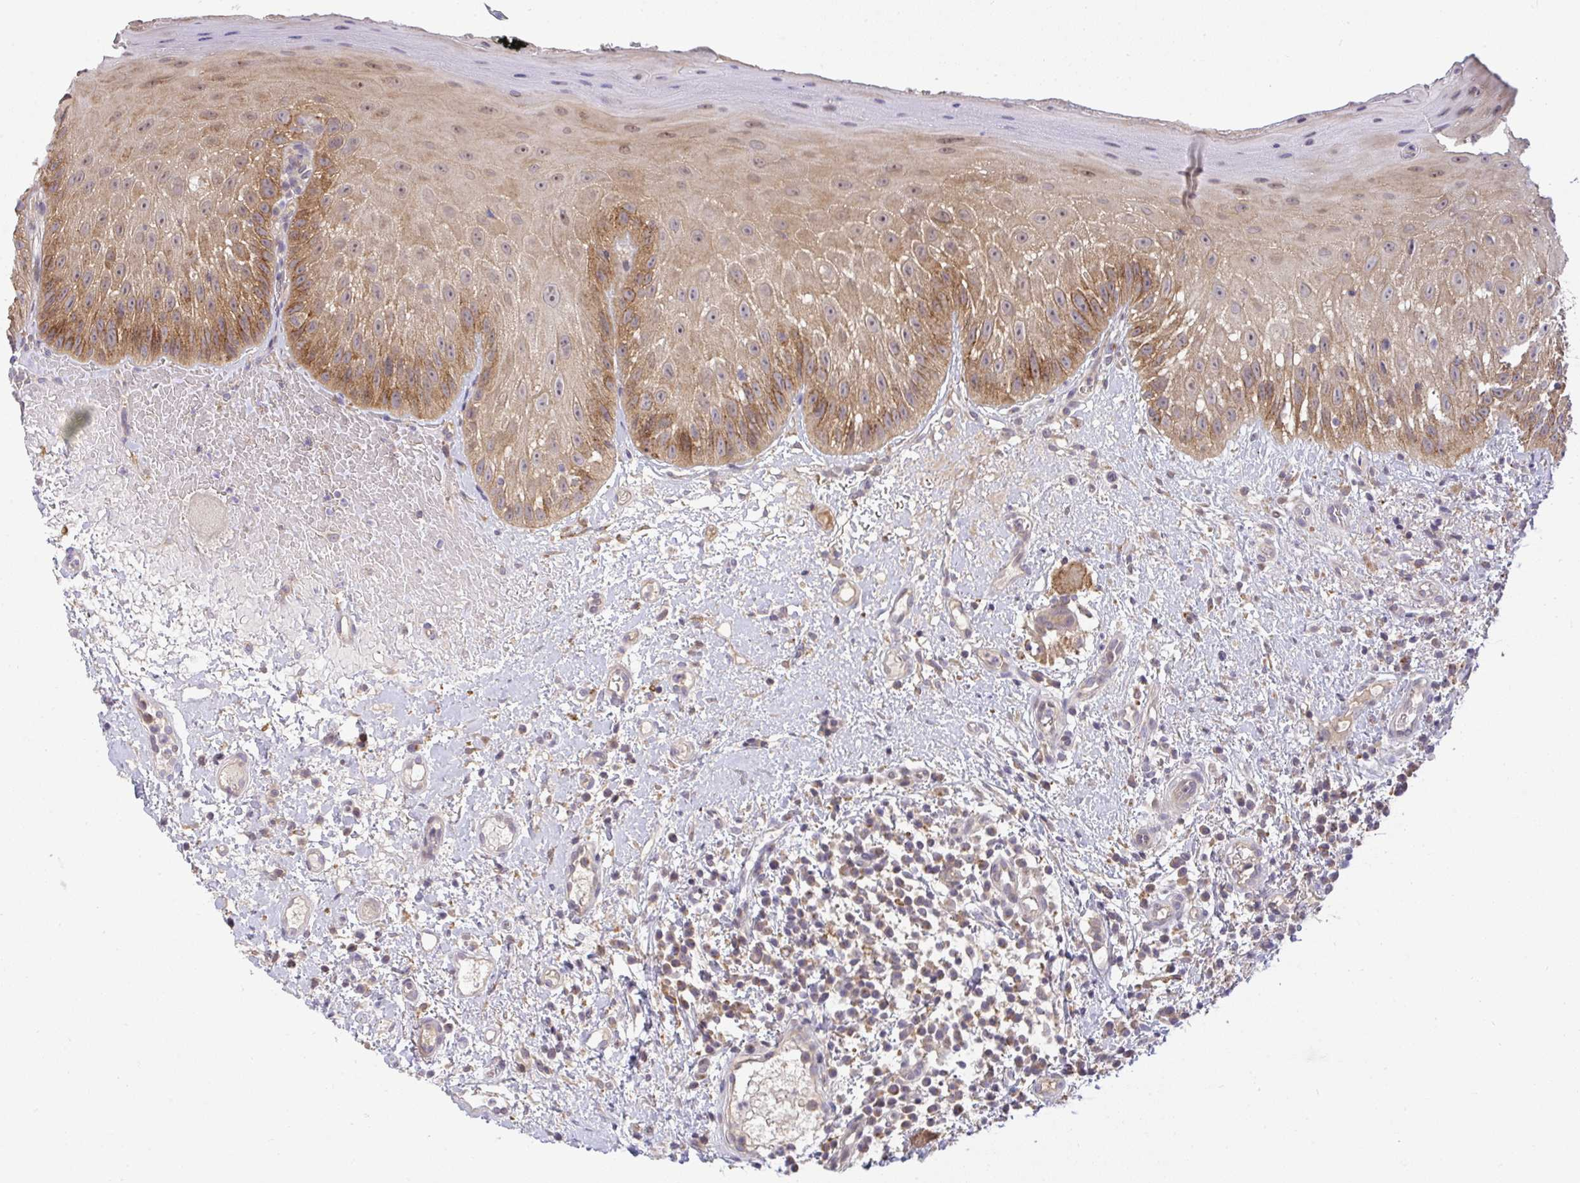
{"staining": {"intensity": "moderate", "quantity": "25%-75%", "location": "cytoplasmic/membranous,nuclear"}, "tissue": "oral mucosa", "cell_type": "Squamous epithelial cells", "image_type": "normal", "snomed": [{"axis": "morphology", "description": "Normal tissue, NOS"}, {"axis": "topography", "description": "Oral tissue"}, {"axis": "topography", "description": "Tounge, NOS"}], "caption": "Immunohistochemistry micrograph of benign oral mucosa: human oral mucosa stained using immunohistochemistry (IHC) reveals medium levels of moderate protein expression localized specifically in the cytoplasmic/membranous,nuclear of squamous epithelial cells, appearing as a cytoplasmic/membranous,nuclear brown color.", "gene": "SLC9A6", "patient": {"sex": "male", "age": 83}}